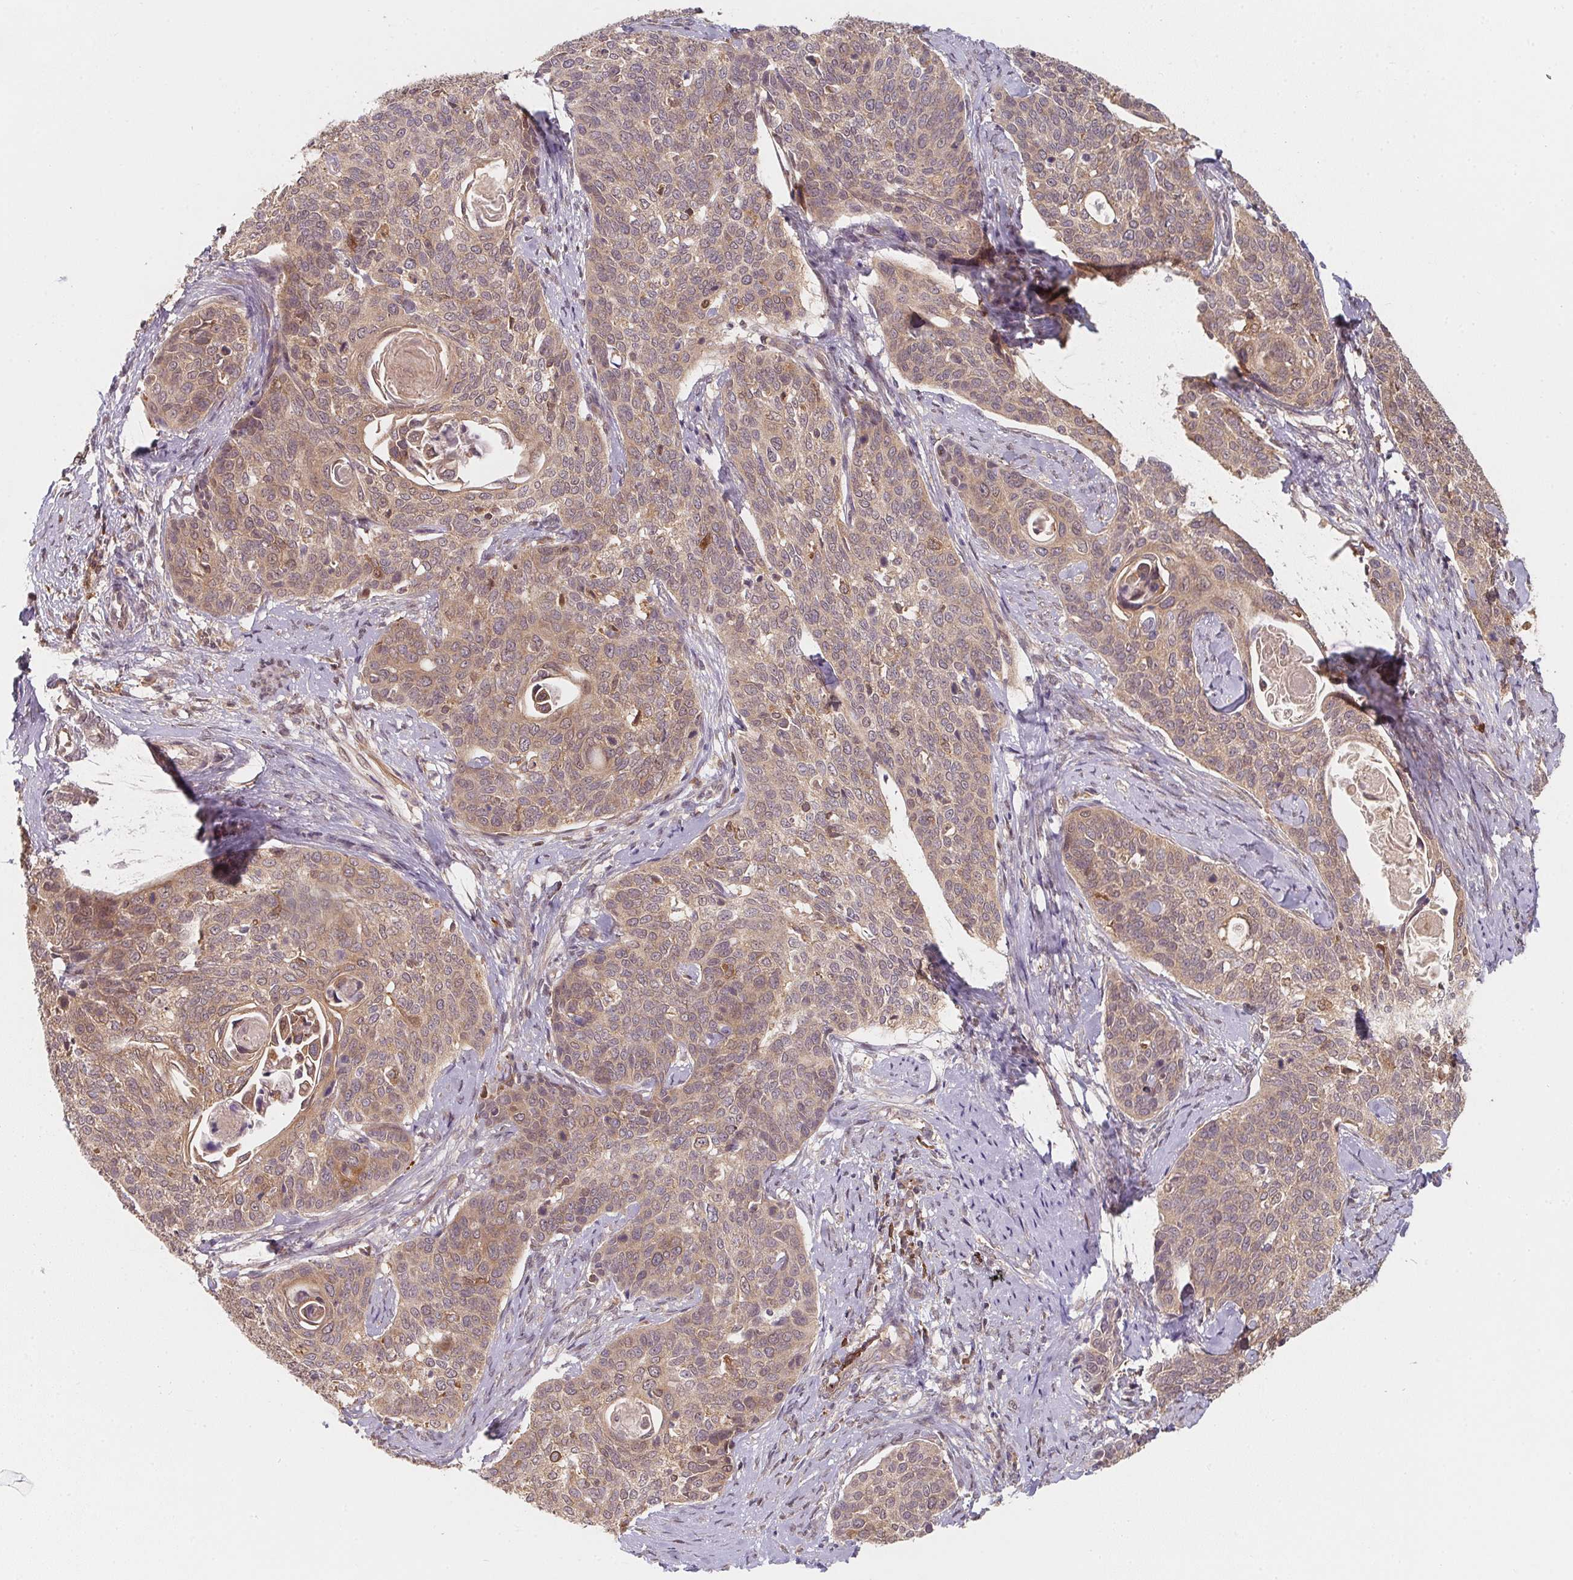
{"staining": {"intensity": "weak", "quantity": "25%-75%", "location": "cytoplasmic/membranous"}, "tissue": "cervical cancer", "cell_type": "Tumor cells", "image_type": "cancer", "snomed": [{"axis": "morphology", "description": "Squamous cell carcinoma, NOS"}, {"axis": "topography", "description": "Cervix"}], "caption": "This photomicrograph demonstrates IHC staining of squamous cell carcinoma (cervical), with low weak cytoplasmic/membranous expression in approximately 25%-75% of tumor cells.", "gene": "ANKRD13A", "patient": {"sex": "female", "age": 69}}